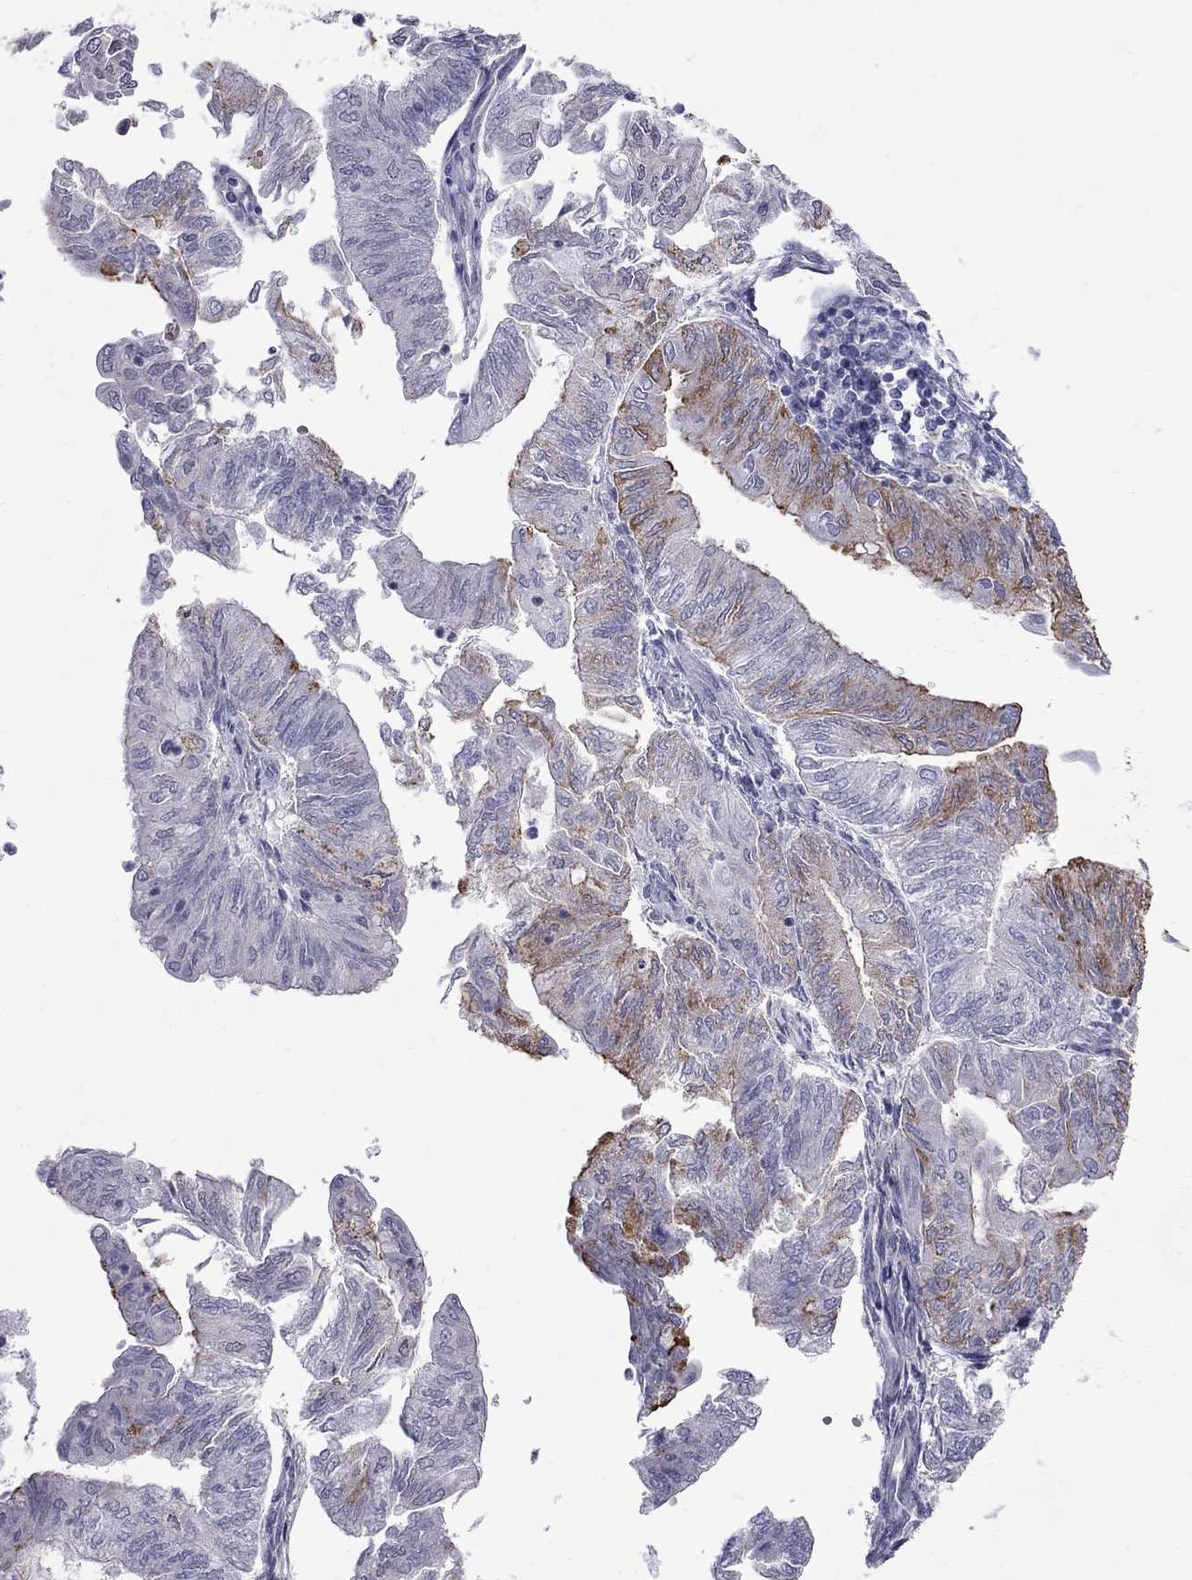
{"staining": {"intensity": "strong", "quantity": "<25%", "location": "cytoplasmic/membranous"}, "tissue": "endometrial cancer", "cell_type": "Tumor cells", "image_type": "cancer", "snomed": [{"axis": "morphology", "description": "Adenocarcinoma, NOS"}, {"axis": "topography", "description": "Endometrium"}], "caption": "Endometrial adenocarcinoma was stained to show a protein in brown. There is medium levels of strong cytoplasmic/membranous expression in approximately <25% of tumor cells. The staining was performed using DAB (3,3'-diaminobenzidine), with brown indicating positive protein expression. Nuclei are stained blue with hematoxylin.", "gene": "NRARP", "patient": {"sex": "female", "age": 59}}